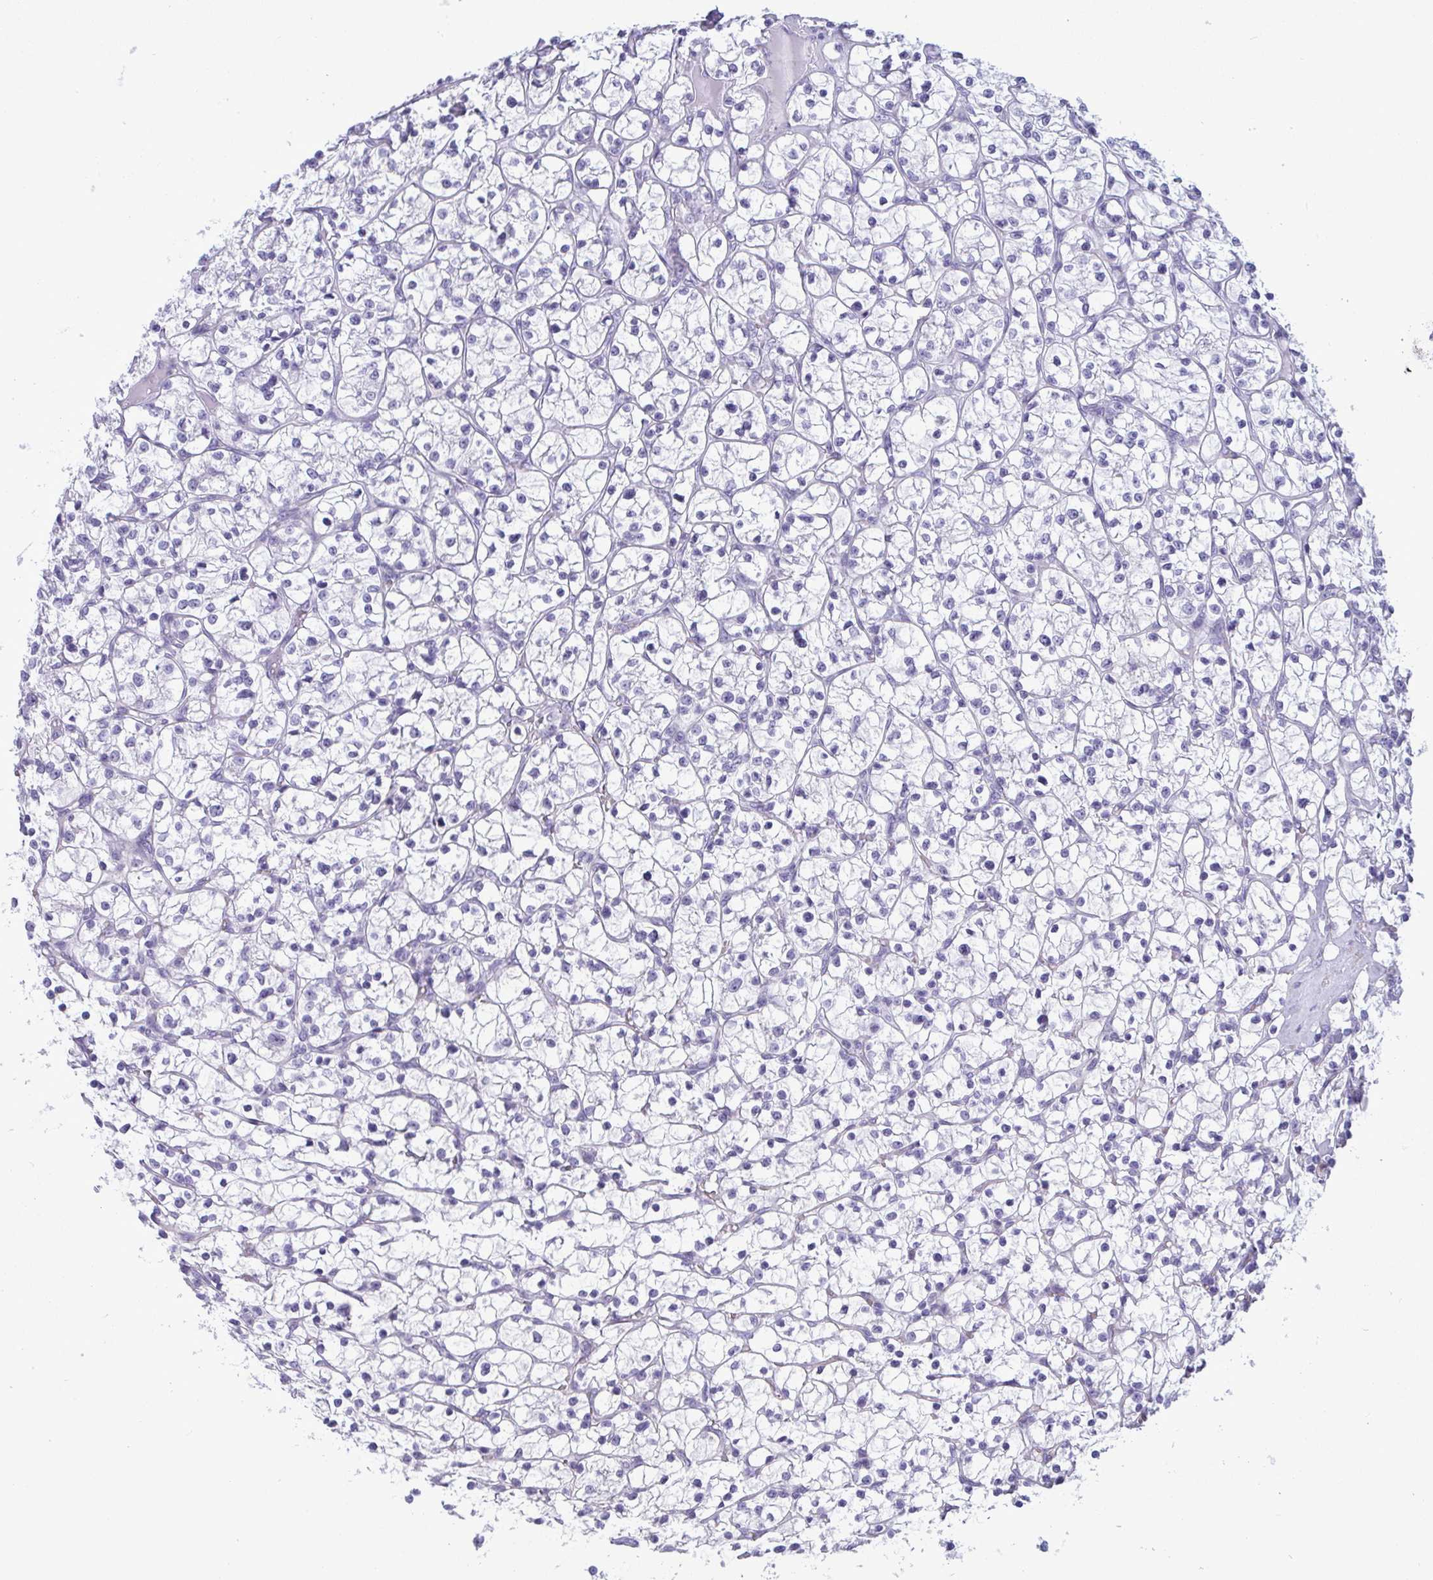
{"staining": {"intensity": "negative", "quantity": "none", "location": "none"}, "tissue": "renal cancer", "cell_type": "Tumor cells", "image_type": "cancer", "snomed": [{"axis": "morphology", "description": "Adenocarcinoma, NOS"}, {"axis": "topography", "description": "Kidney"}], "caption": "An image of human renal cancer is negative for staining in tumor cells.", "gene": "MYH10", "patient": {"sex": "female", "age": 64}}